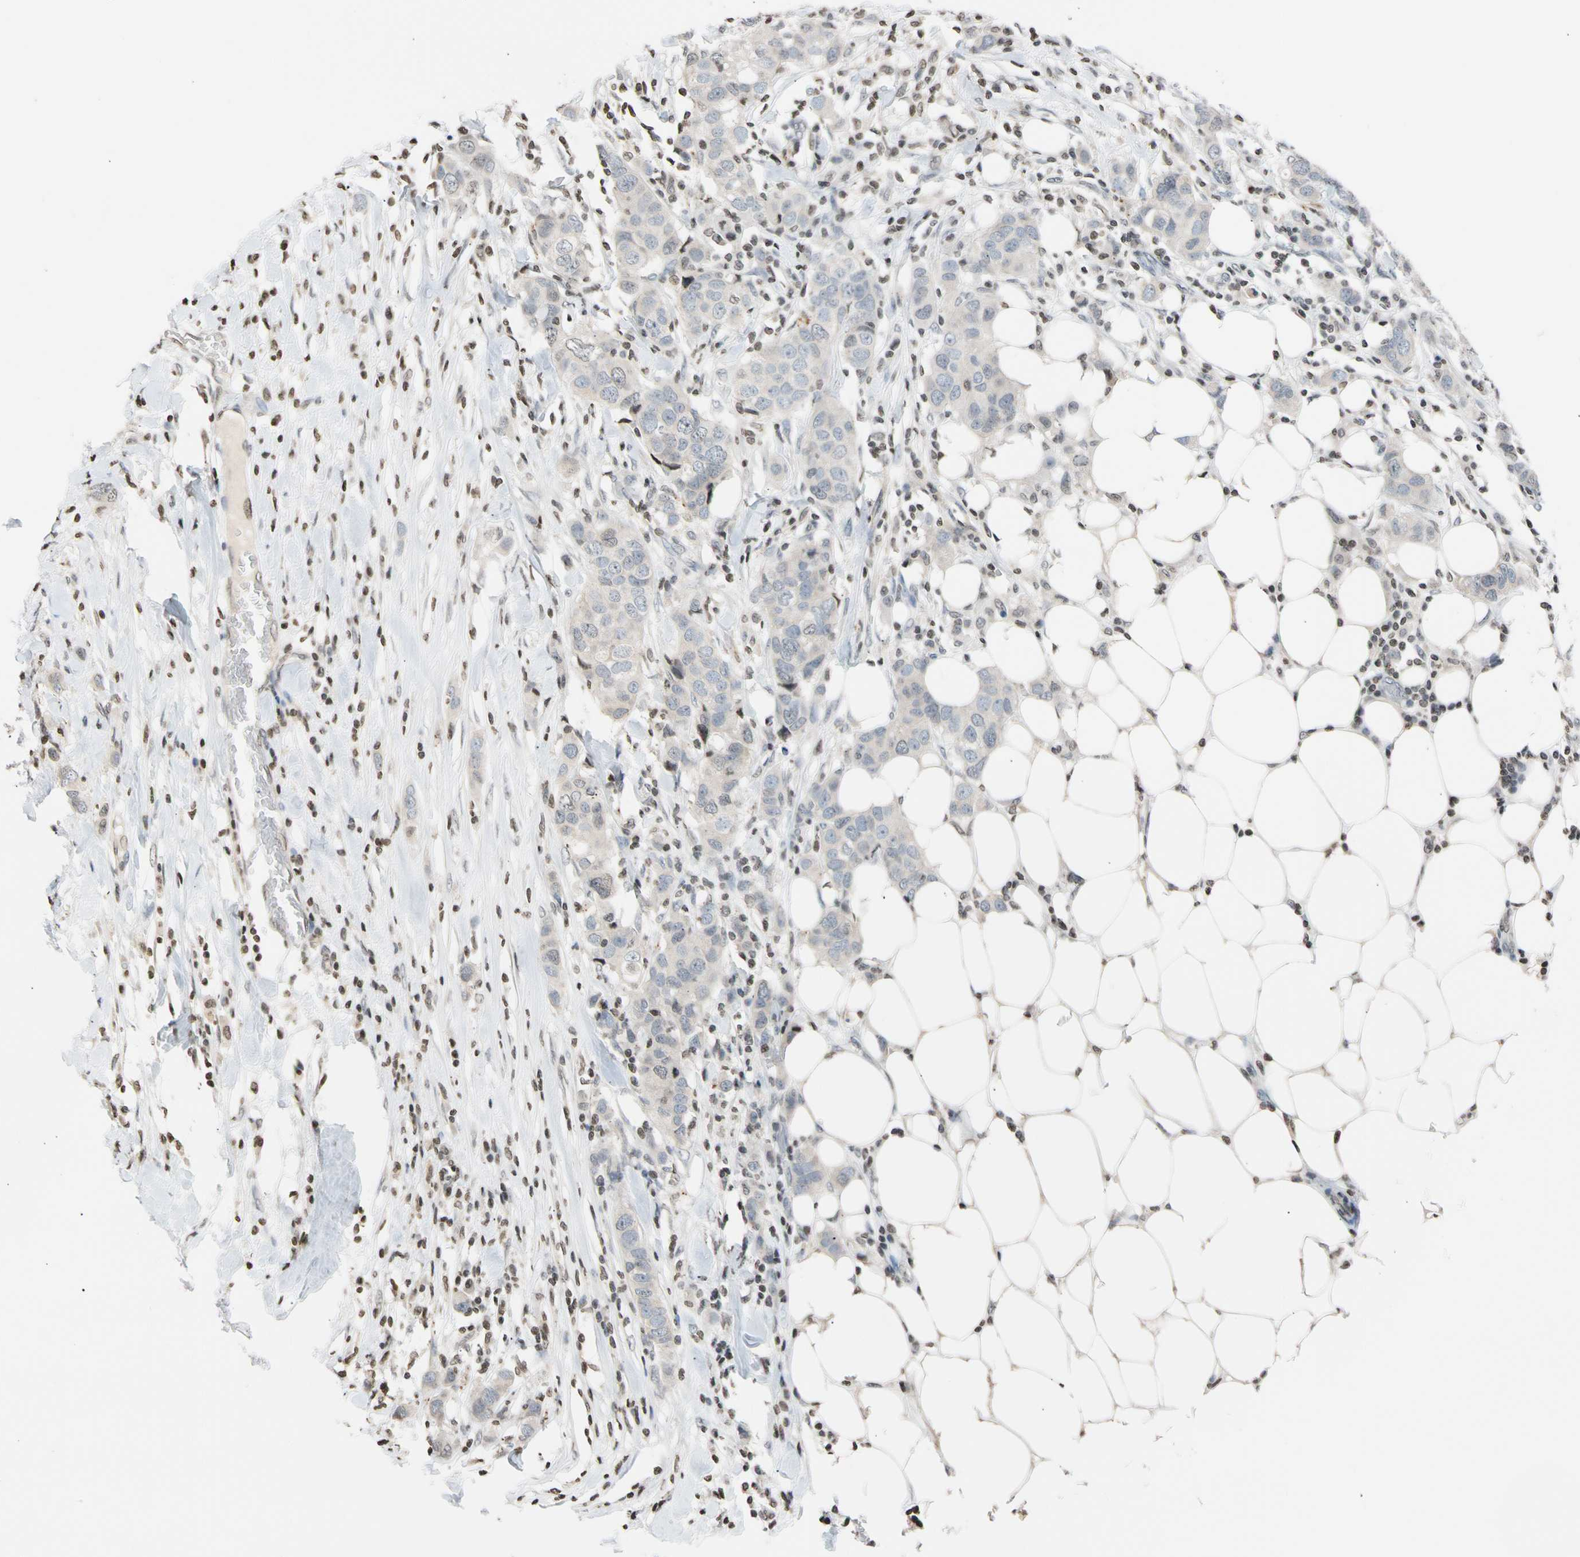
{"staining": {"intensity": "negative", "quantity": "none", "location": "none"}, "tissue": "breast cancer", "cell_type": "Tumor cells", "image_type": "cancer", "snomed": [{"axis": "morphology", "description": "Duct carcinoma"}, {"axis": "topography", "description": "Breast"}], "caption": "Histopathology image shows no protein expression in tumor cells of breast cancer (invasive ductal carcinoma) tissue.", "gene": "GPX4", "patient": {"sex": "female", "age": 50}}